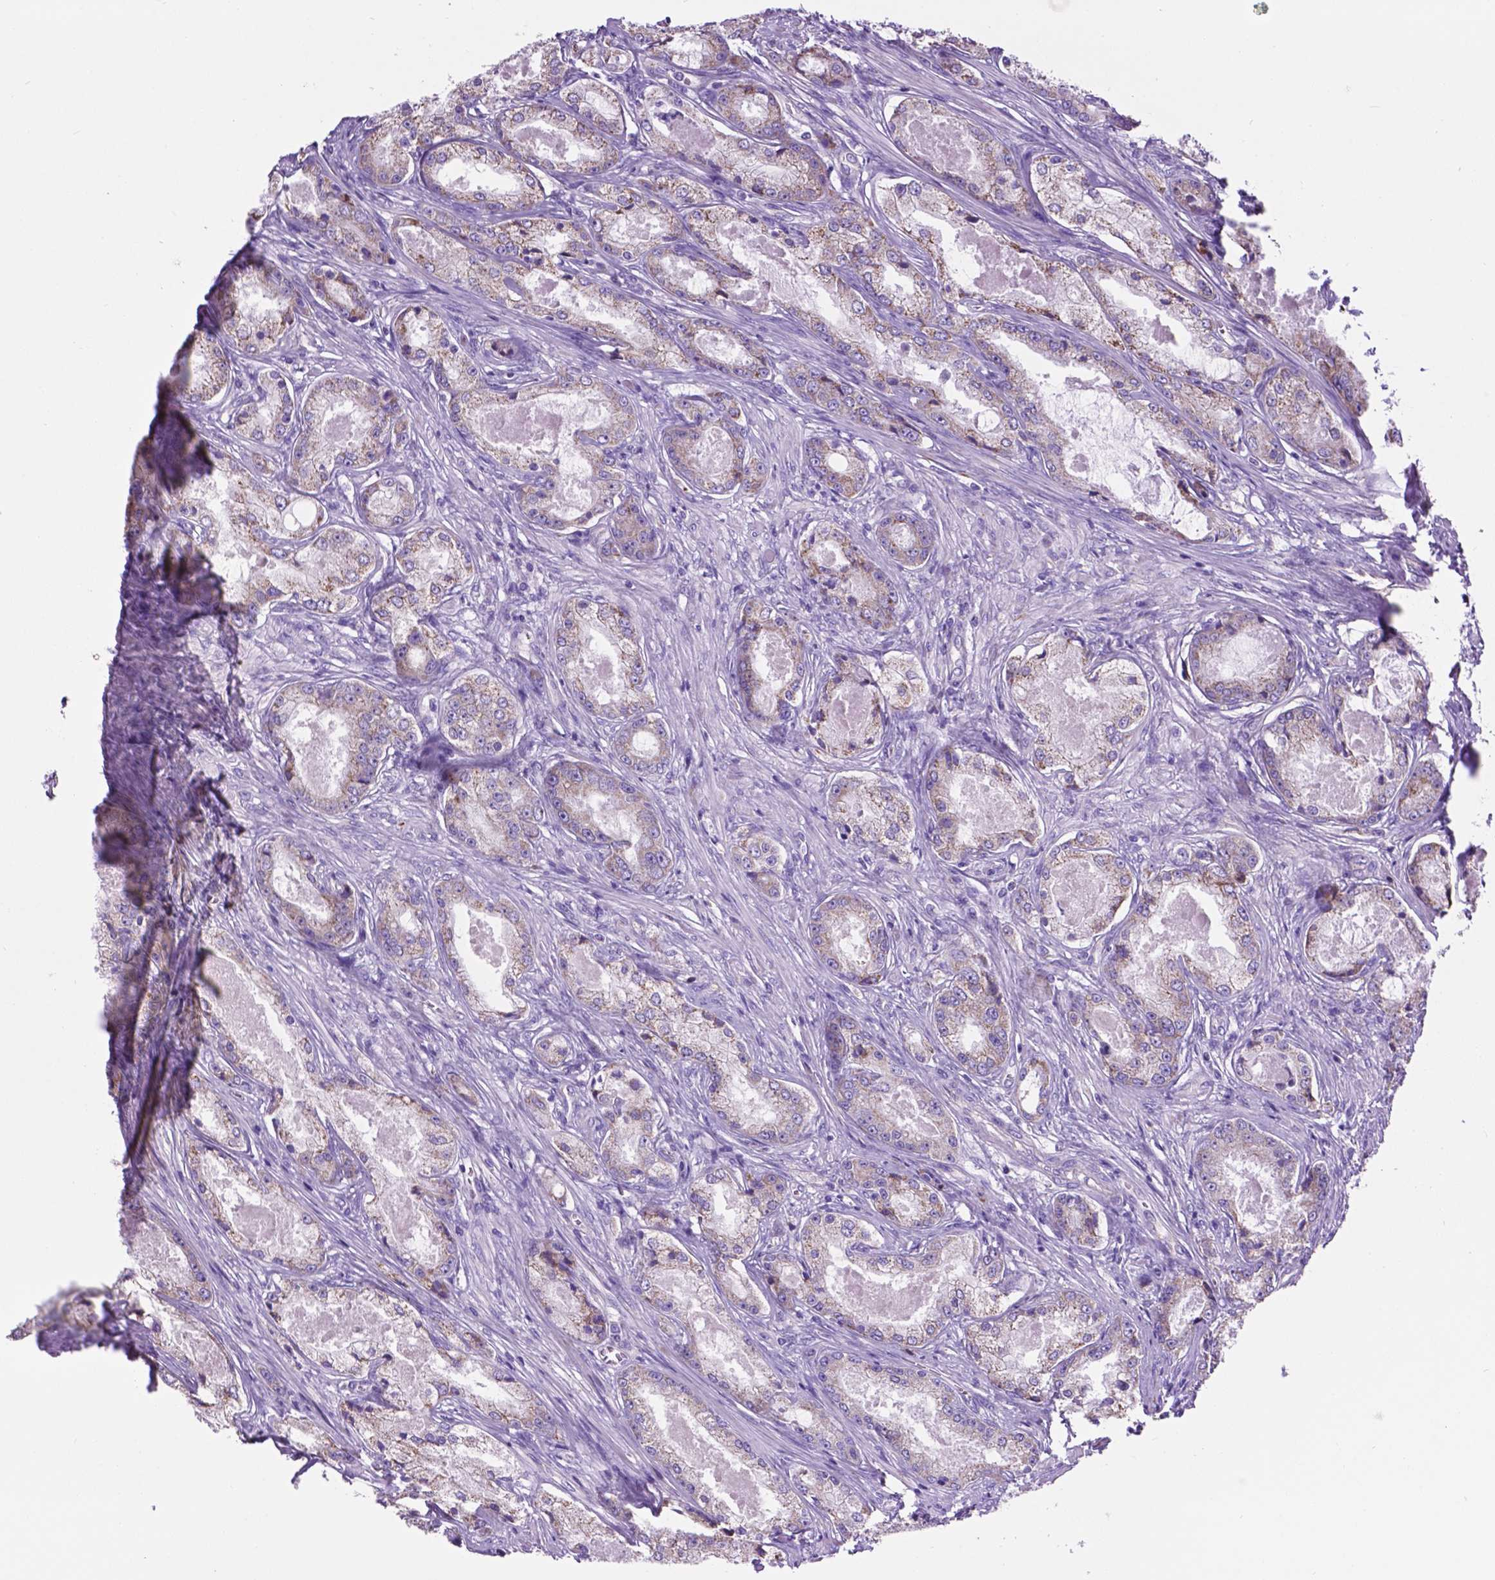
{"staining": {"intensity": "negative", "quantity": "none", "location": "none"}, "tissue": "prostate cancer", "cell_type": "Tumor cells", "image_type": "cancer", "snomed": [{"axis": "morphology", "description": "Adenocarcinoma, Low grade"}, {"axis": "topography", "description": "Prostate"}], "caption": "DAB (3,3'-diaminobenzidine) immunohistochemical staining of prostate cancer (adenocarcinoma (low-grade)) exhibits no significant positivity in tumor cells.", "gene": "TMEM121B", "patient": {"sex": "male", "age": 68}}